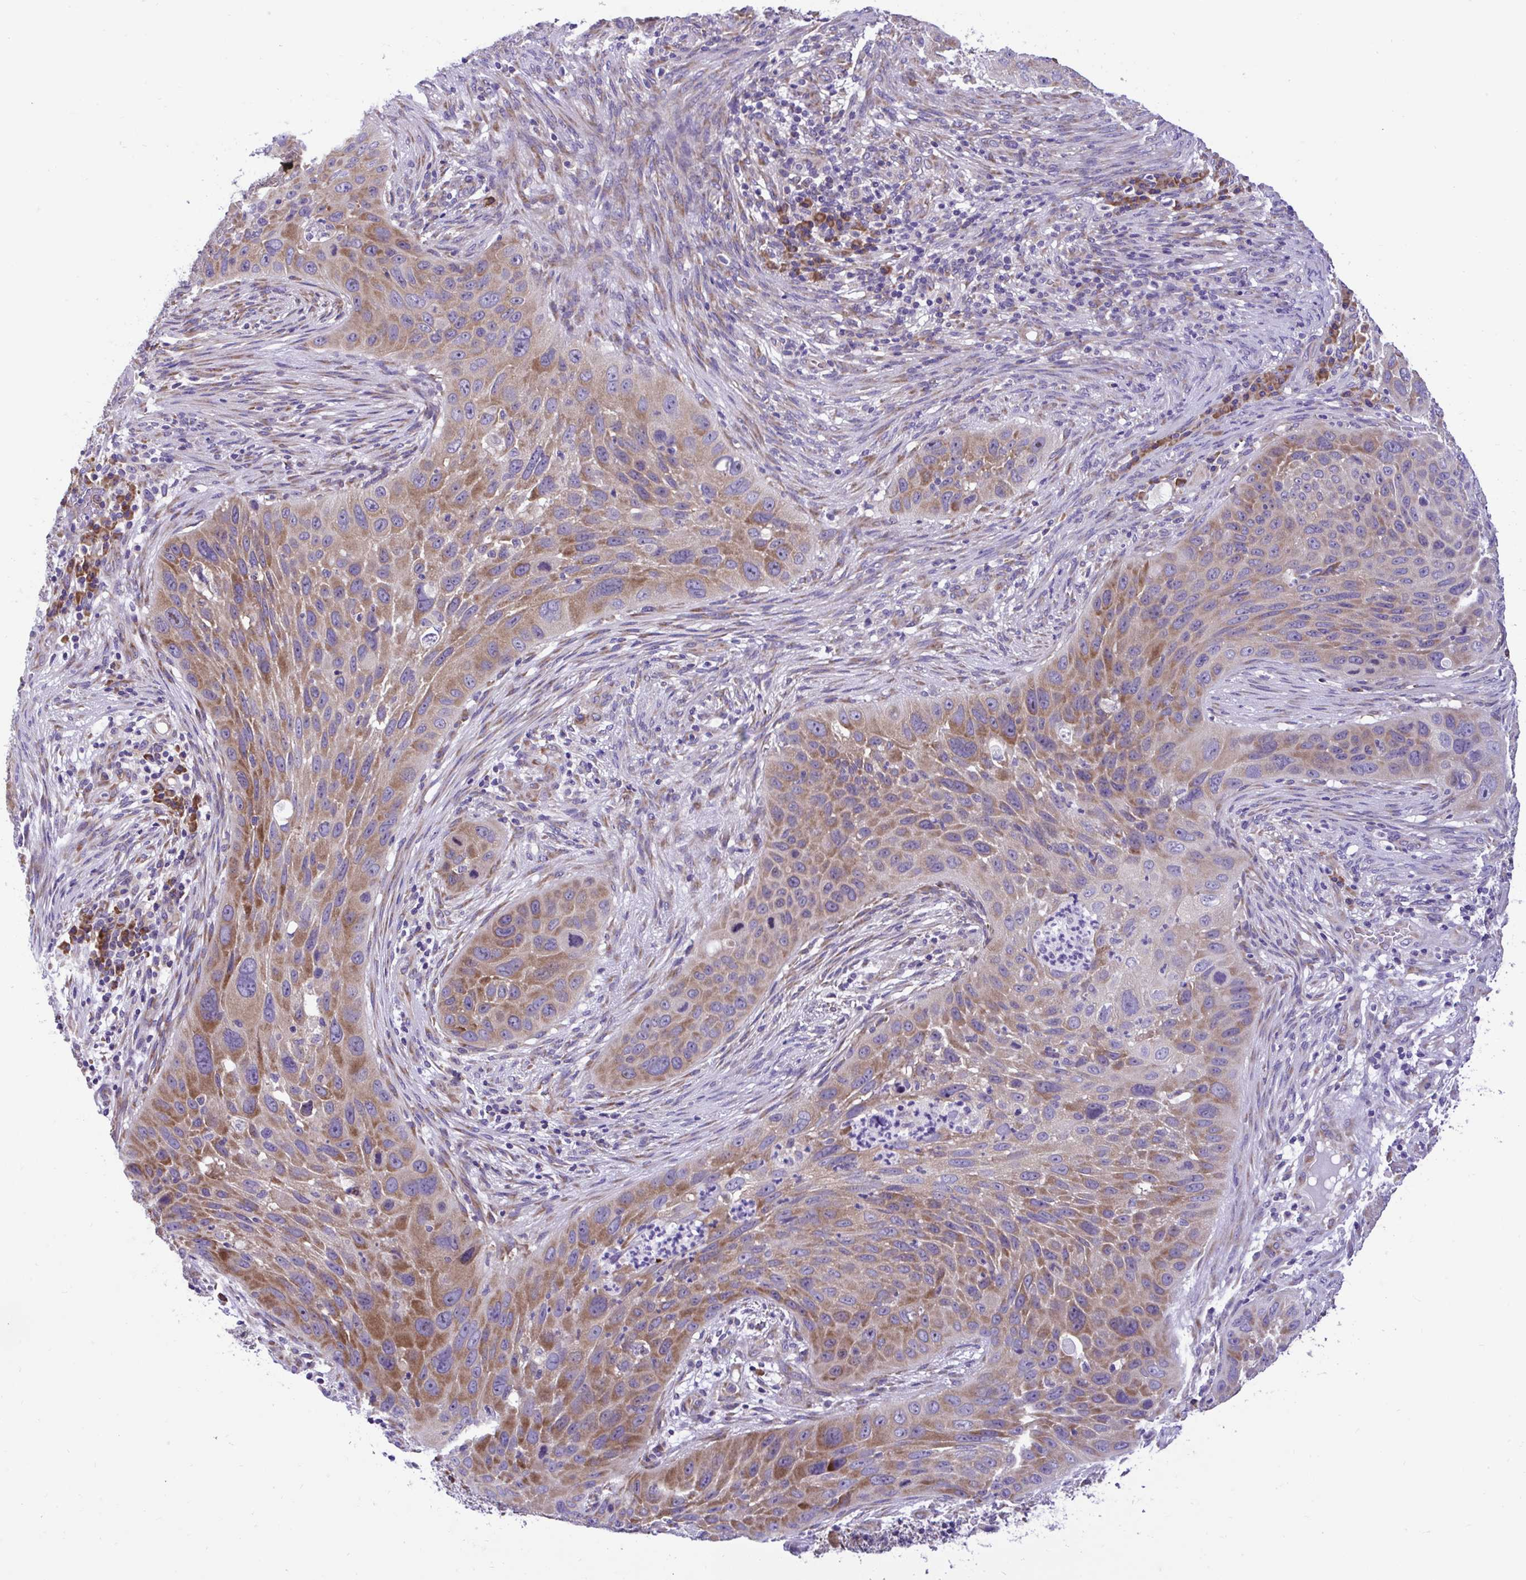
{"staining": {"intensity": "moderate", "quantity": "25%-75%", "location": "cytoplasmic/membranous"}, "tissue": "lung cancer", "cell_type": "Tumor cells", "image_type": "cancer", "snomed": [{"axis": "morphology", "description": "Squamous cell carcinoma, NOS"}, {"axis": "topography", "description": "Lung"}], "caption": "Lung squamous cell carcinoma stained with DAB (3,3'-diaminobenzidine) immunohistochemistry (IHC) reveals medium levels of moderate cytoplasmic/membranous positivity in about 25%-75% of tumor cells.", "gene": "RPL7", "patient": {"sex": "male", "age": 63}}